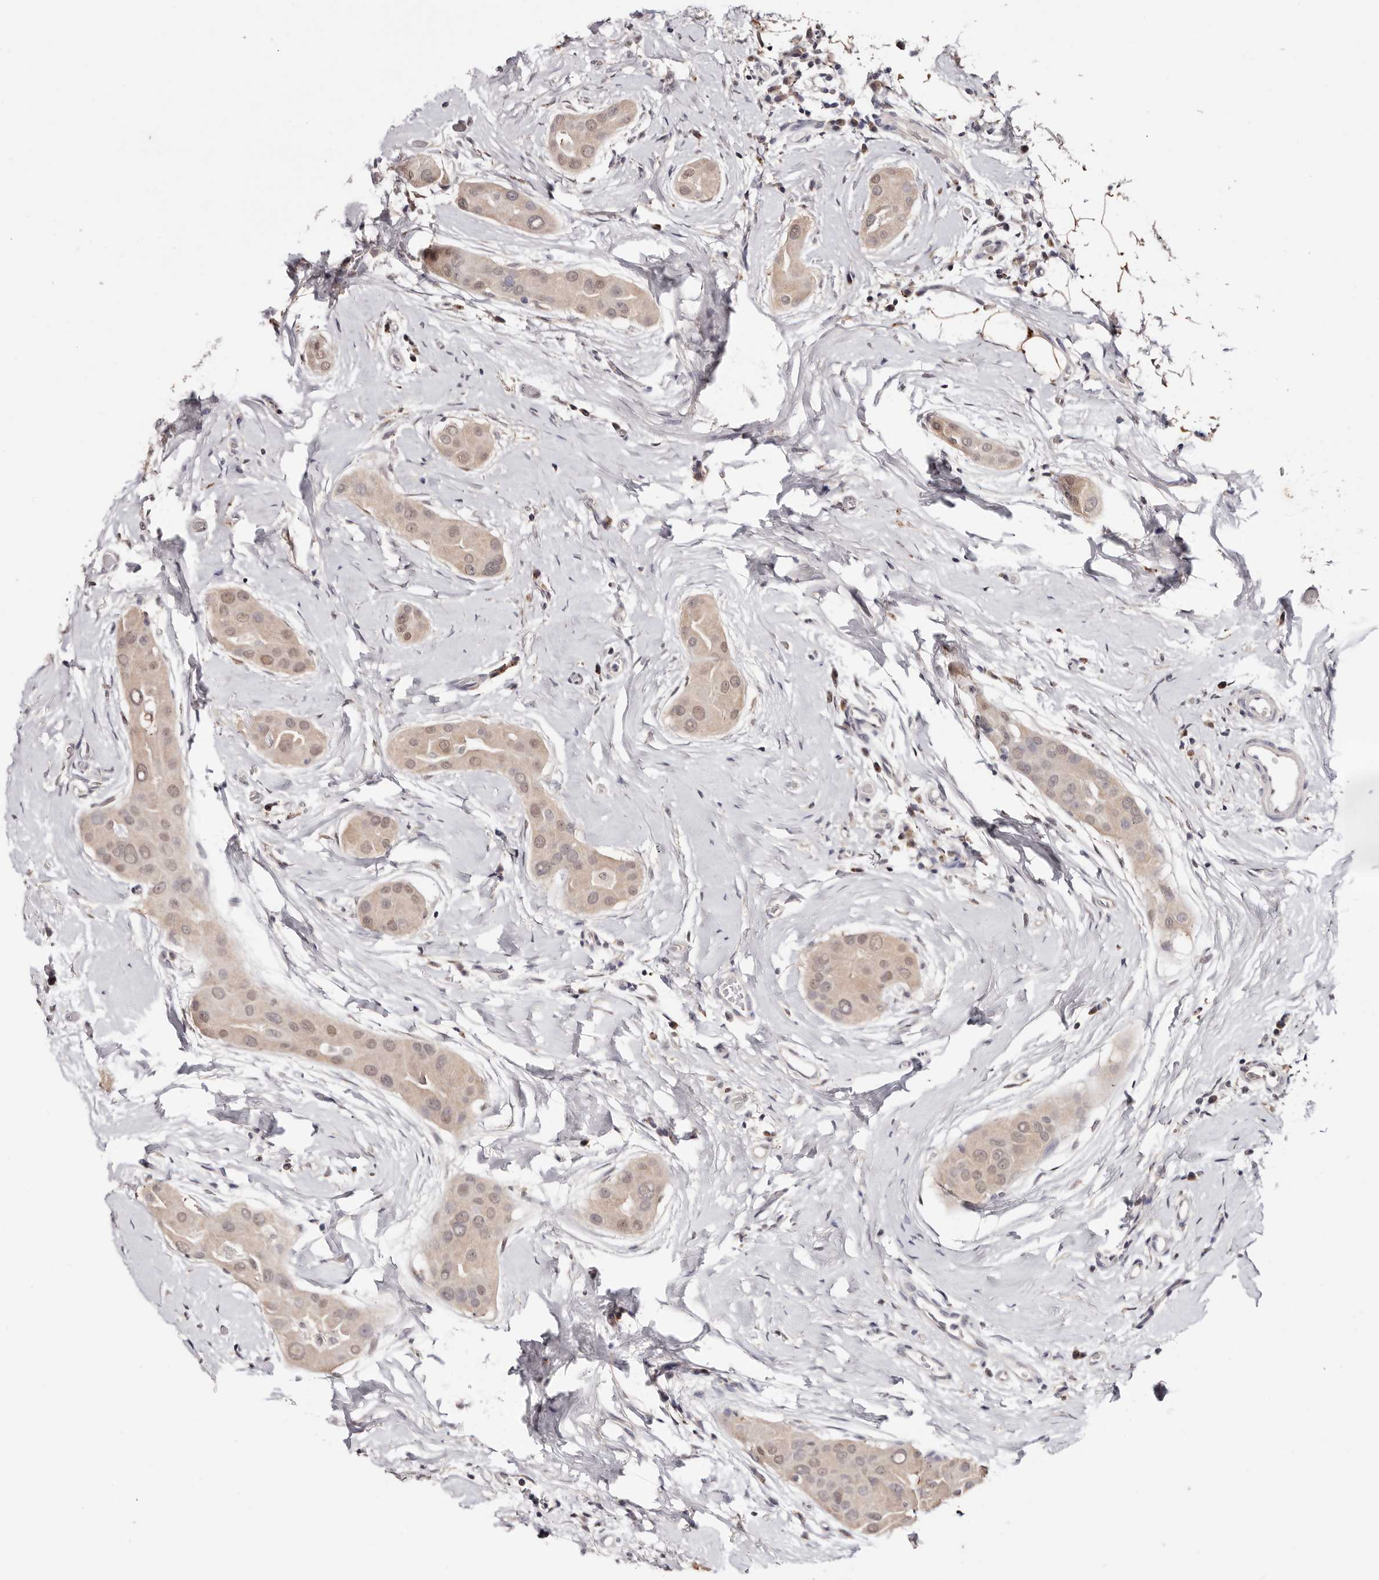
{"staining": {"intensity": "weak", "quantity": ">75%", "location": "cytoplasmic/membranous,nuclear"}, "tissue": "thyroid cancer", "cell_type": "Tumor cells", "image_type": "cancer", "snomed": [{"axis": "morphology", "description": "Papillary adenocarcinoma, NOS"}, {"axis": "topography", "description": "Thyroid gland"}], "caption": "Tumor cells exhibit weak cytoplasmic/membranous and nuclear positivity in about >75% of cells in thyroid cancer.", "gene": "TYW3", "patient": {"sex": "male", "age": 33}}